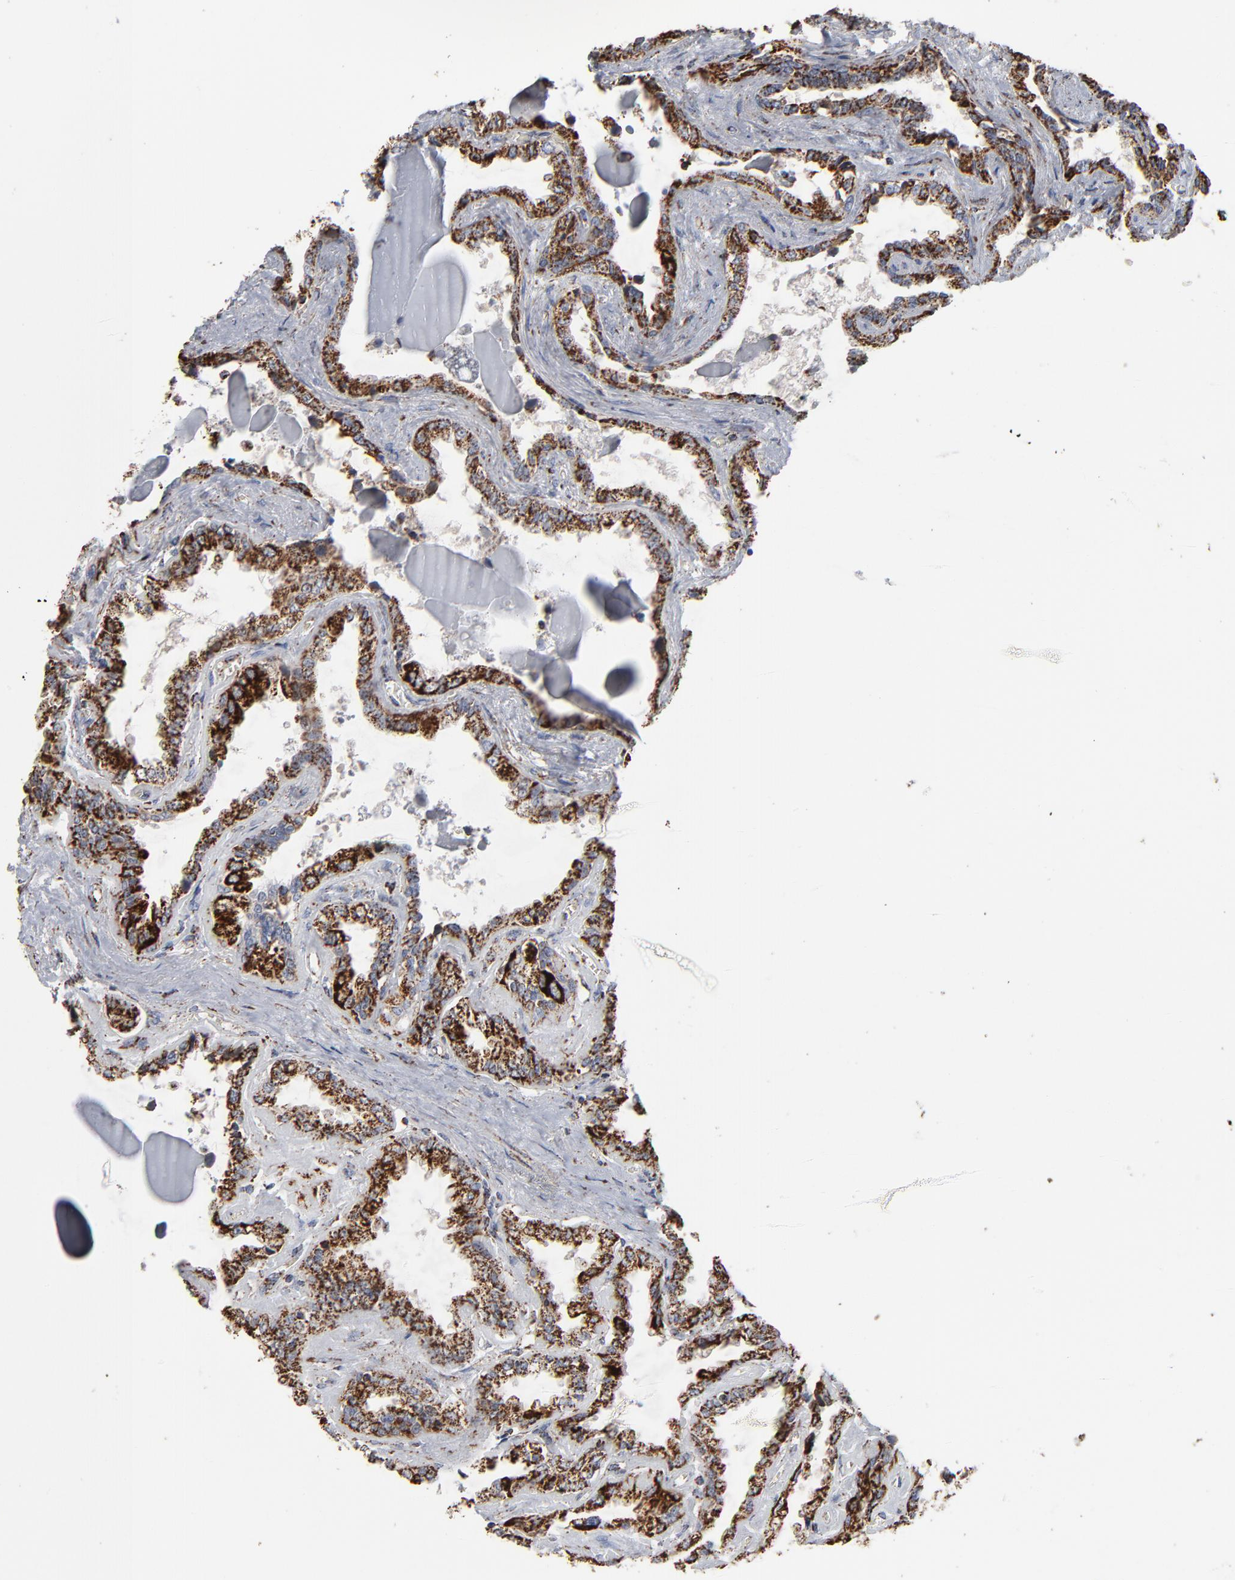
{"staining": {"intensity": "strong", "quantity": ">75%", "location": "cytoplasmic/membranous"}, "tissue": "seminal vesicle", "cell_type": "Glandular cells", "image_type": "normal", "snomed": [{"axis": "morphology", "description": "Normal tissue, NOS"}, {"axis": "morphology", "description": "Inflammation, NOS"}, {"axis": "topography", "description": "Urinary bladder"}, {"axis": "topography", "description": "Prostate"}, {"axis": "topography", "description": "Seminal veicle"}], "caption": "Seminal vesicle stained with DAB (3,3'-diaminobenzidine) immunohistochemistry reveals high levels of strong cytoplasmic/membranous staining in about >75% of glandular cells.", "gene": "UQCRC1", "patient": {"sex": "male", "age": 82}}